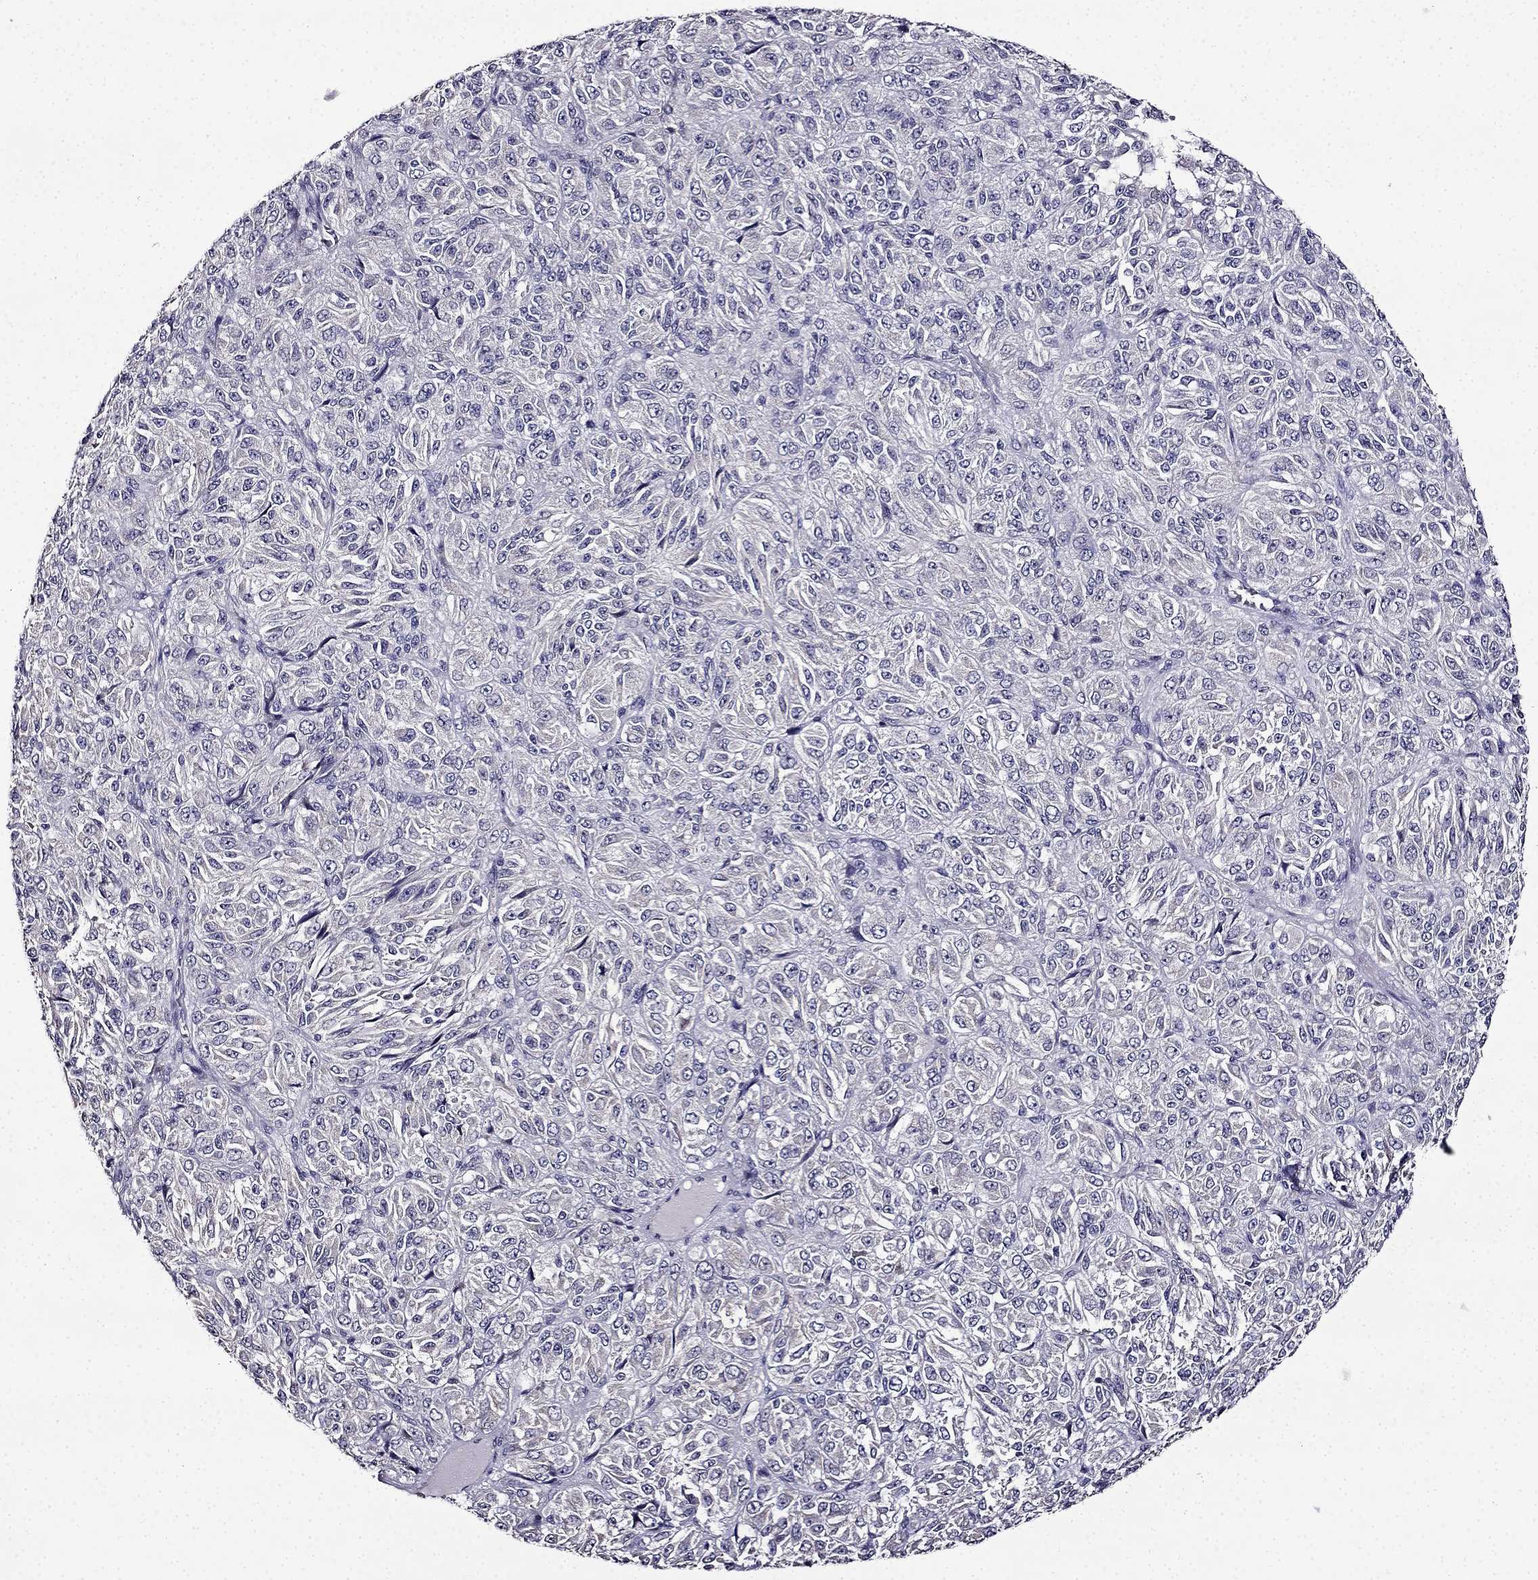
{"staining": {"intensity": "negative", "quantity": "none", "location": "none"}, "tissue": "melanoma", "cell_type": "Tumor cells", "image_type": "cancer", "snomed": [{"axis": "morphology", "description": "Malignant melanoma, Metastatic site"}, {"axis": "topography", "description": "Brain"}], "caption": "Malignant melanoma (metastatic site) was stained to show a protein in brown. There is no significant staining in tumor cells. Brightfield microscopy of immunohistochemistry (IHC) stained with DAB (brown) and hematoxylin (blue), captured at high magnification.", "gene": "TMEM266", "patient": {"sex": "female", "age": 56}}